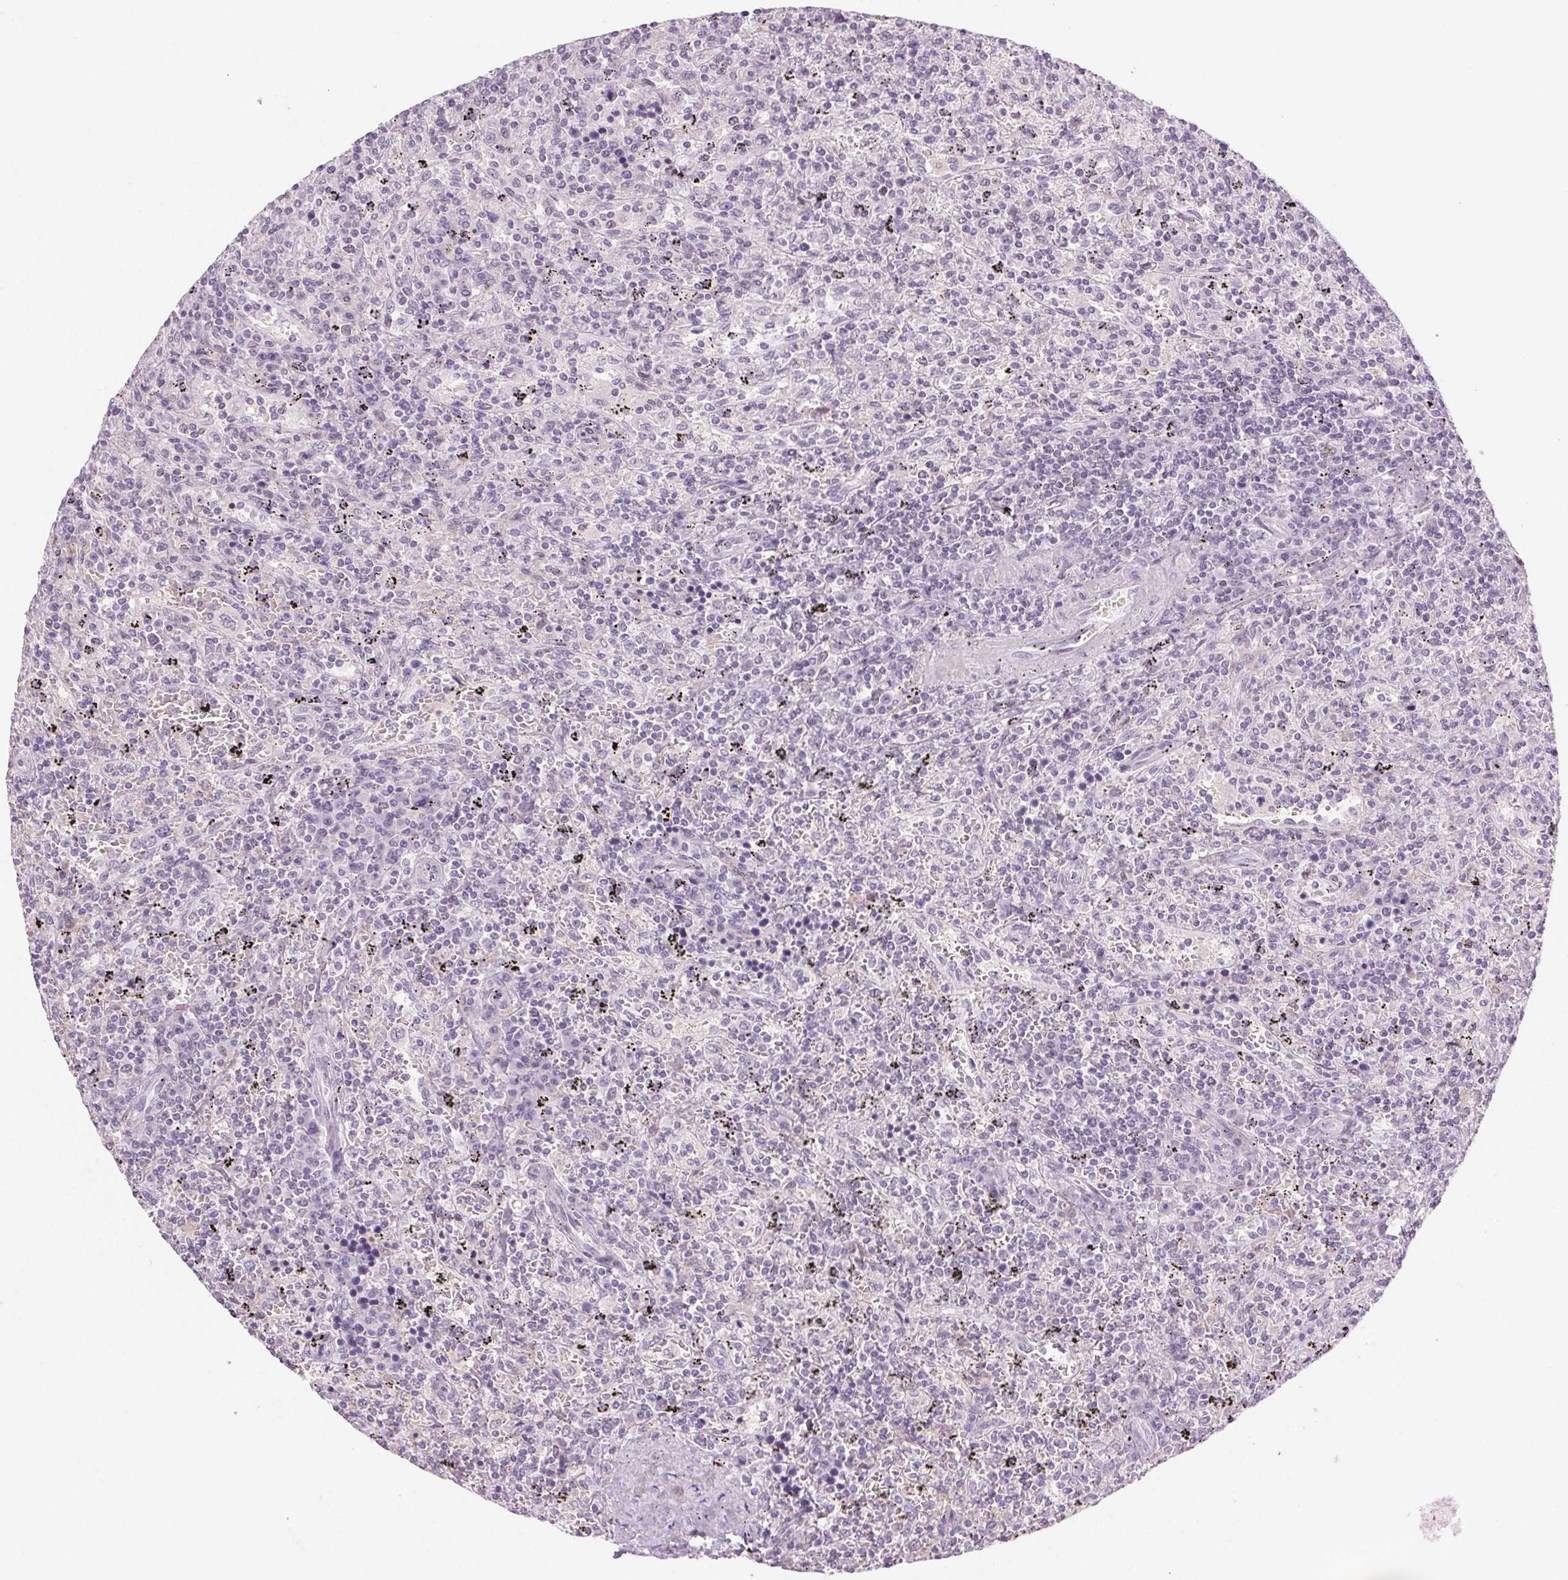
{"staining": {"intensity": "negative", "quantity": "none", "location": "none"}, "tissue": "lymphoma", "cell_type": "Tumor cells", "image_type": "cancer", "snomed": [{"axis": "morphology", "description": "Malignant lymphoma, non-Hodgkin's type, Low grade"}, {"axis": "topography", "description": "Spleen"}], "caption": "A photomicrograph of human lymphoma is negative for staining in tumor cells.", "gene": "SLC6A19", "patient": {"sex": "male", "age": 62}}